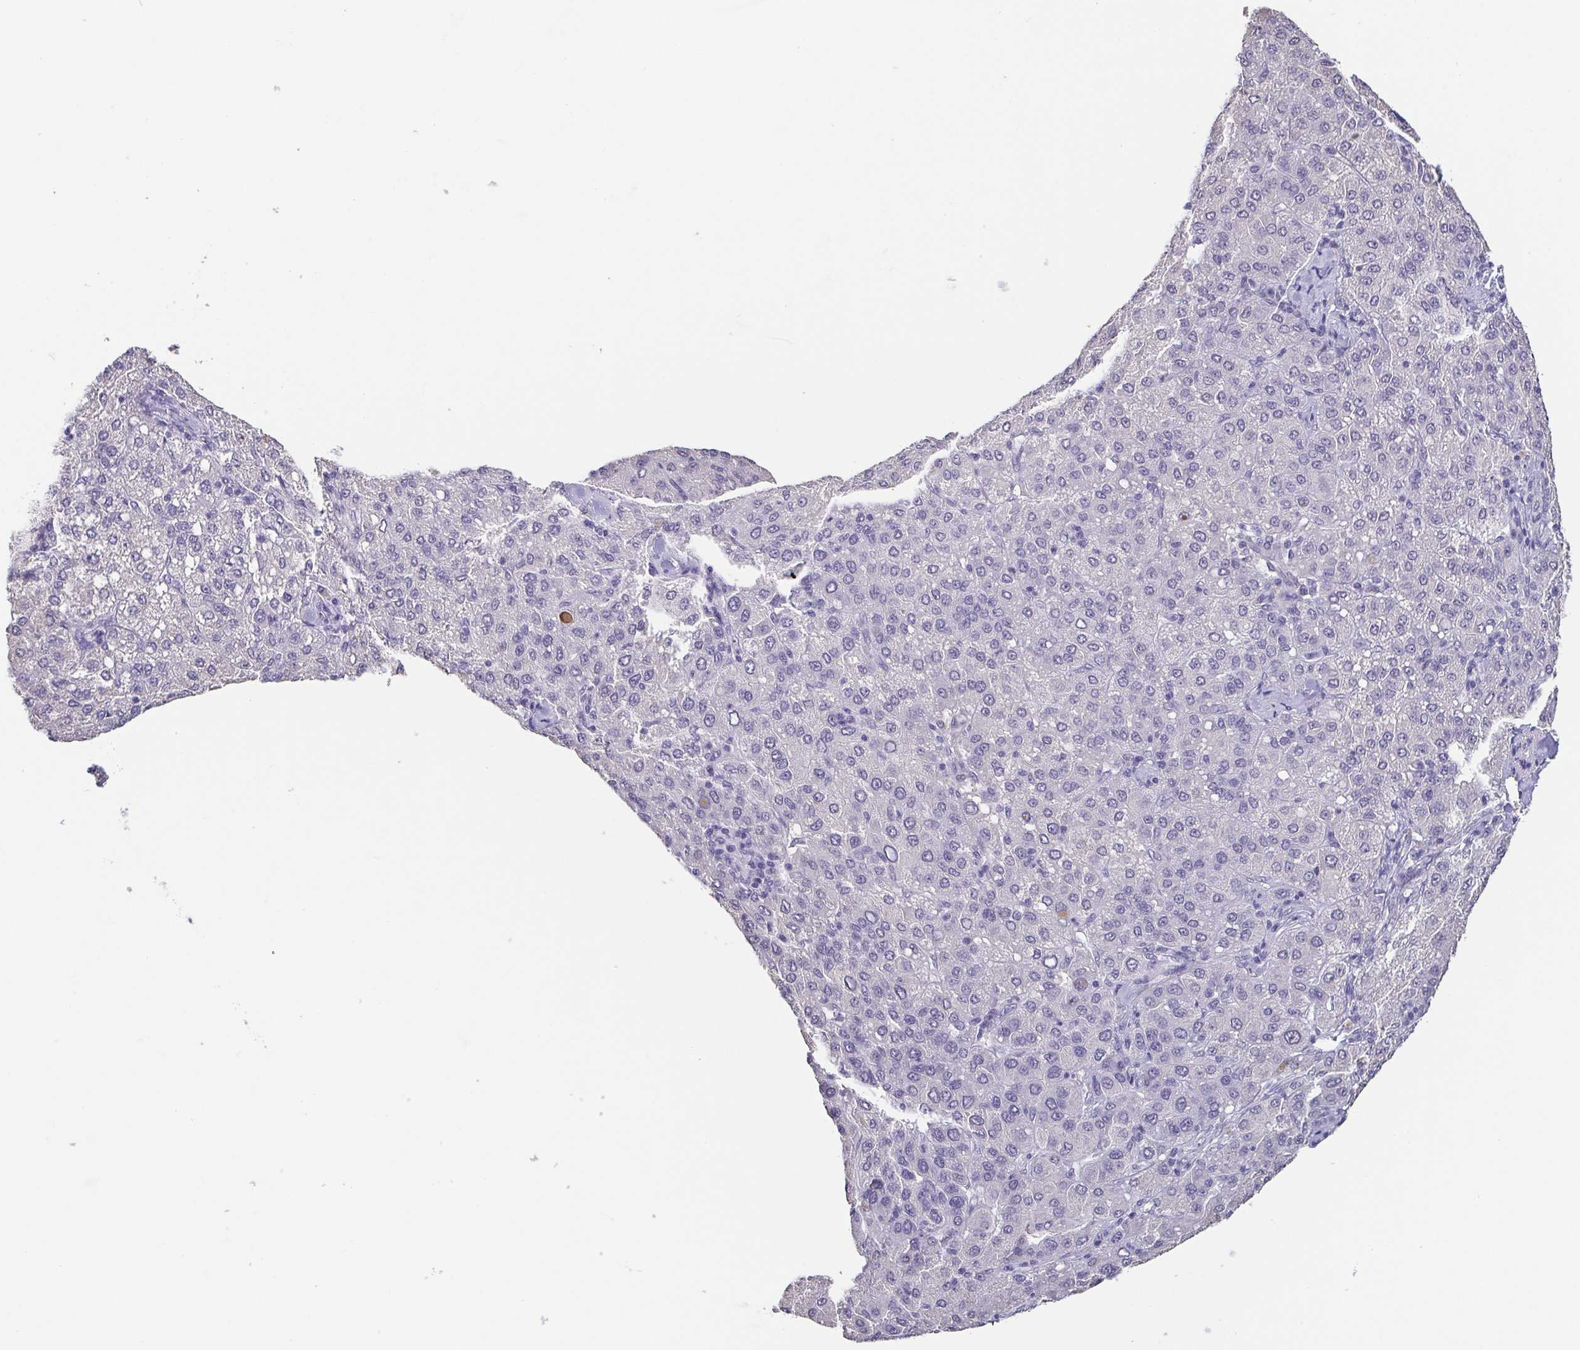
{"staining": {"intensity": "negative", "quantity": "none", "location": "none"}, "tissue": "liver cancer", "cell_type": "Tumor cells", "image_type": "cancer", "snomed": [{"axis": "morphology", "description": "Carcinoma, Hepatocellular, NOS"}, {"axis": "topography", "description": "Liver"}], "caption": "Immunohistochemistry of human liver cancer (hepatocellular carcinoma) exhibits no expression in tumor cells. (Immunohistochemistry, brightfield microscopy, high magnification).", "gene": "NEFH", "patient": {"sex": "male", "age": 65}}